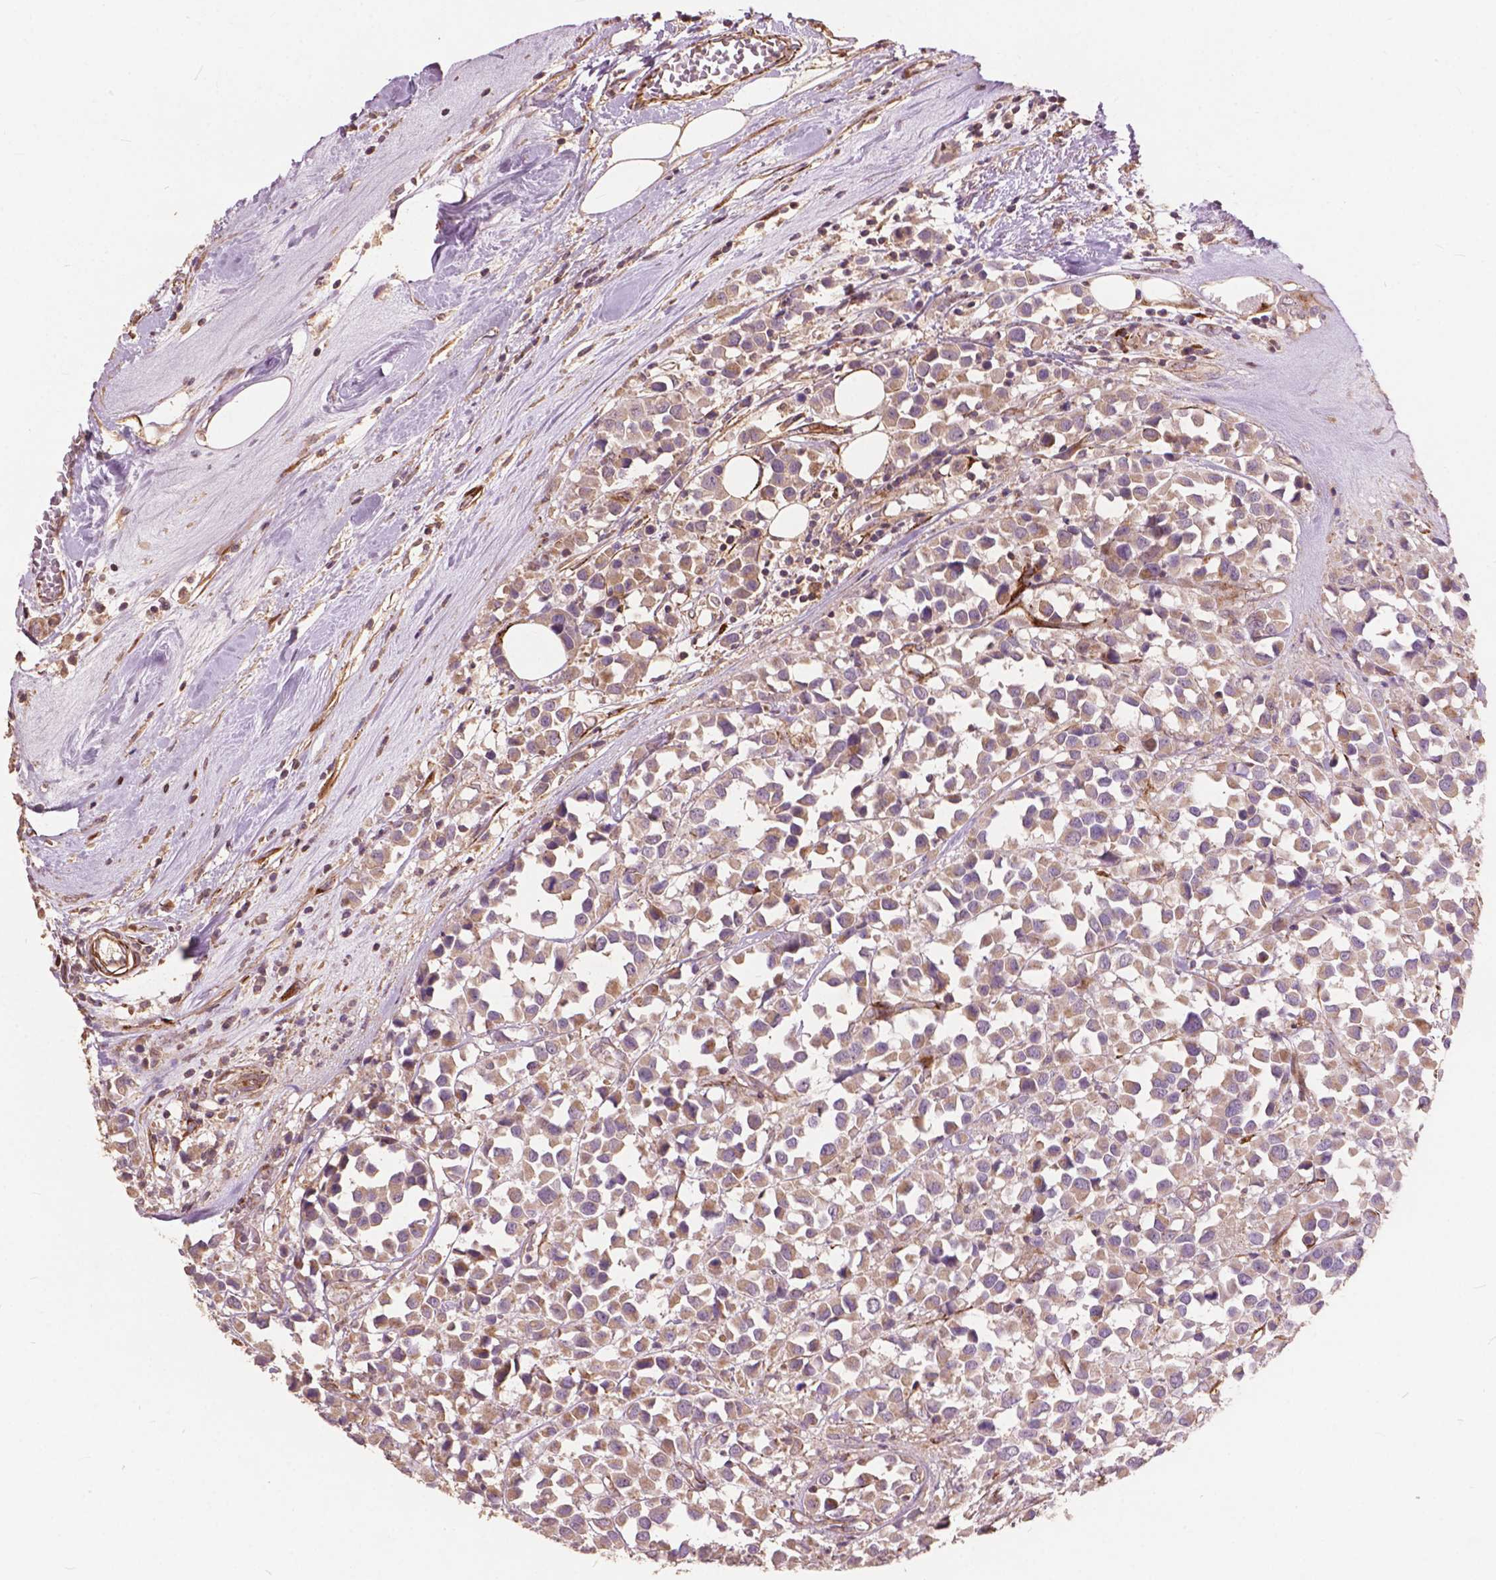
{"staining": {"intensity": "weak", "quantity": ">75%", "location": "cytoplasmic/membranous"}, "tissue": "breast cancer", "cell_type": "Tumor cells", "image_type": "cancer", "snomed": [{"axis": "morphology", "description": "Duct carcinoma"}, {"axis": "topography", "description": "Breast"}], "caption": "IHC (DAB (3,3'-diaminobenzidine)) staining of breast invasive ductal carcinoma exhibits weak cytoplasmic/membranous protein positivity in approximately >75% of tumor cells.", "gene": "FNIP1", "patient": {"sex": "female", "age": 61}}